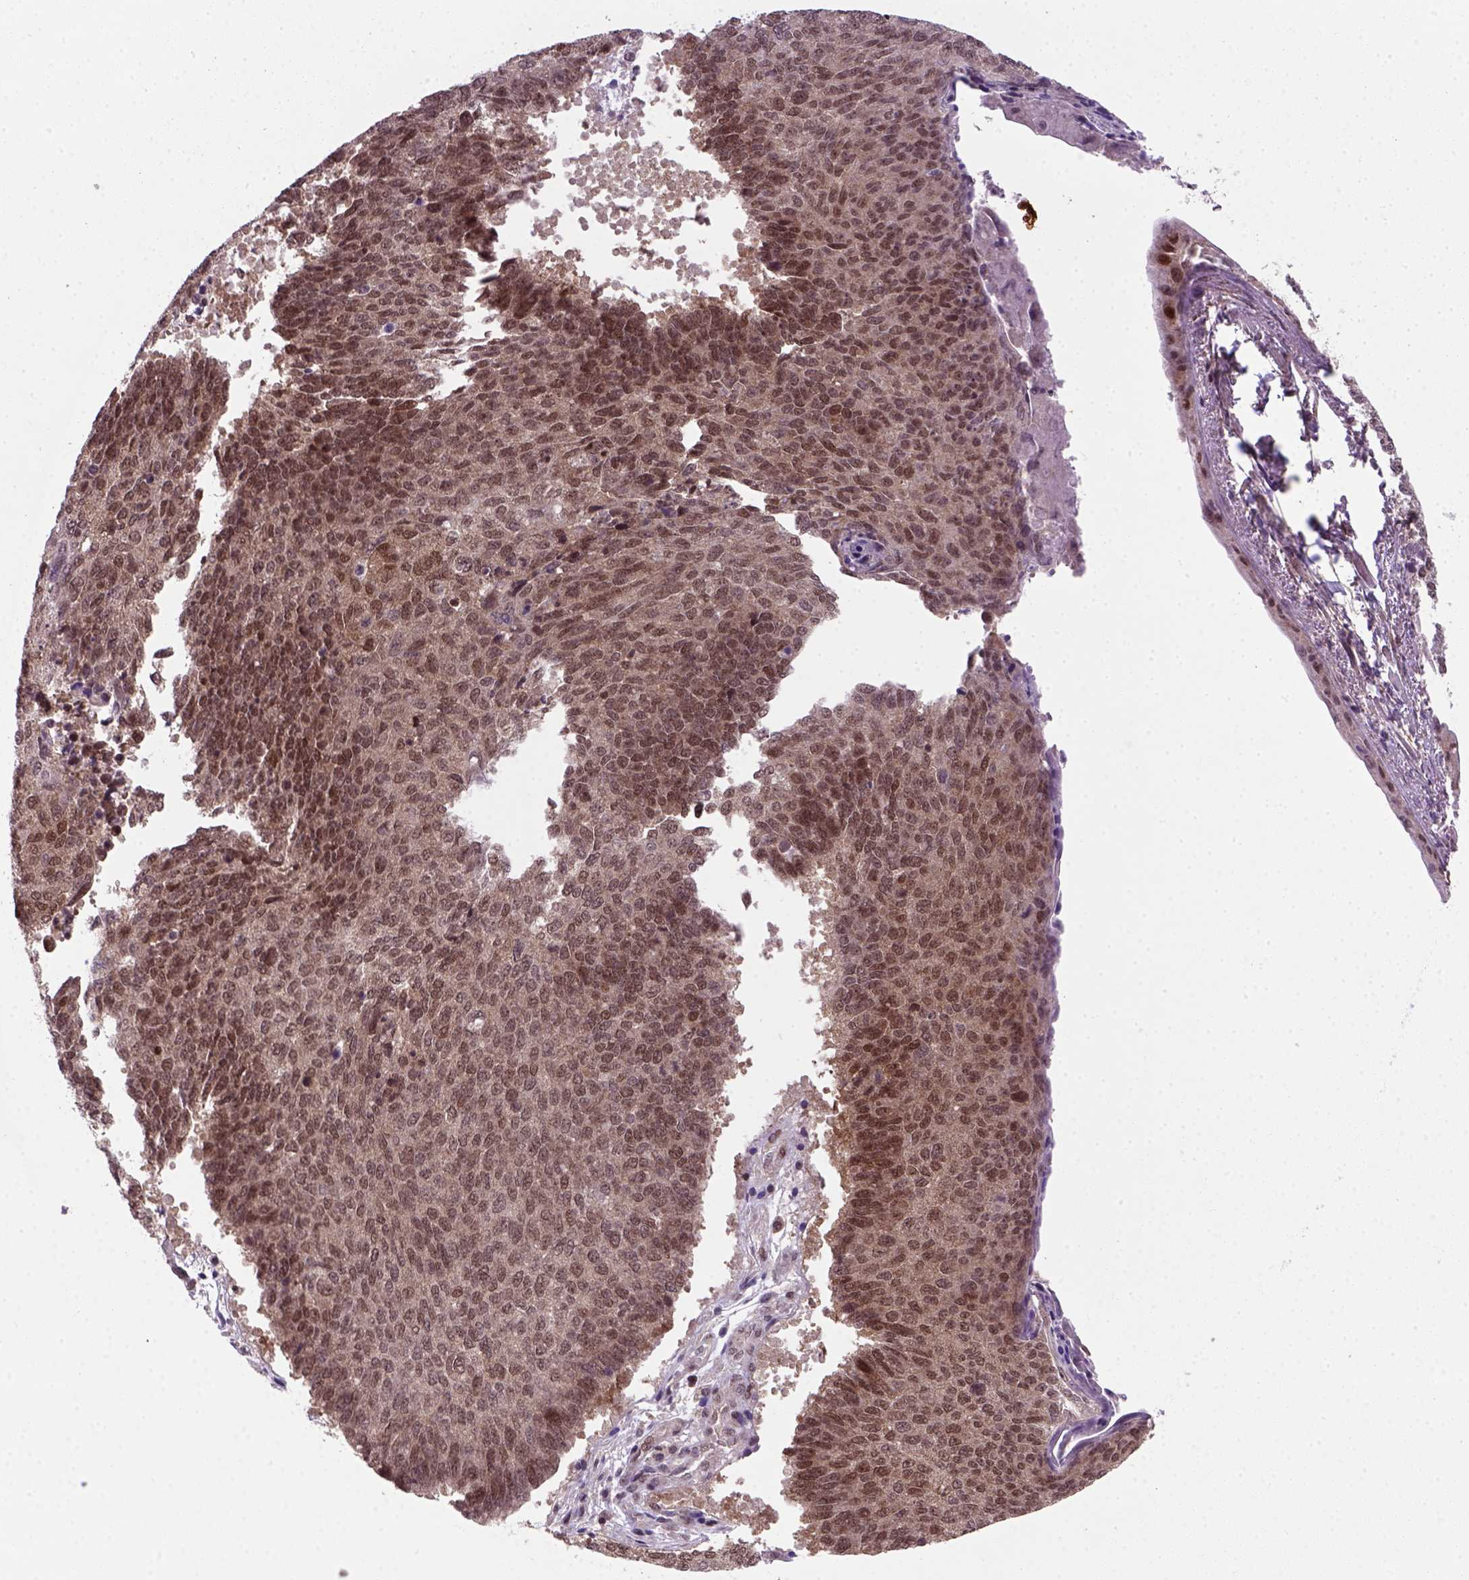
{"staining": {"intensity": "moderate", "quantity": ">75%", "location": "nuclear"}, "tissue": "lung cancer", "cell_type": "Tumor cells", "image_type": "cancer", "snomed": [{"axis": "morphology", "description": "Squamous cell carcinoma, NOS"}, {"axis": "topography", "description": "Lung"}], "caption": "IHC histopathology image of human lung cancer (squamous cell carcinoma) stained for a protein (brown), which displays medium levels of moderate nuclear staining in about >75% of tumor cells.", "gene": "MGMT", "patient": {"sex": "male", "age": 73}}